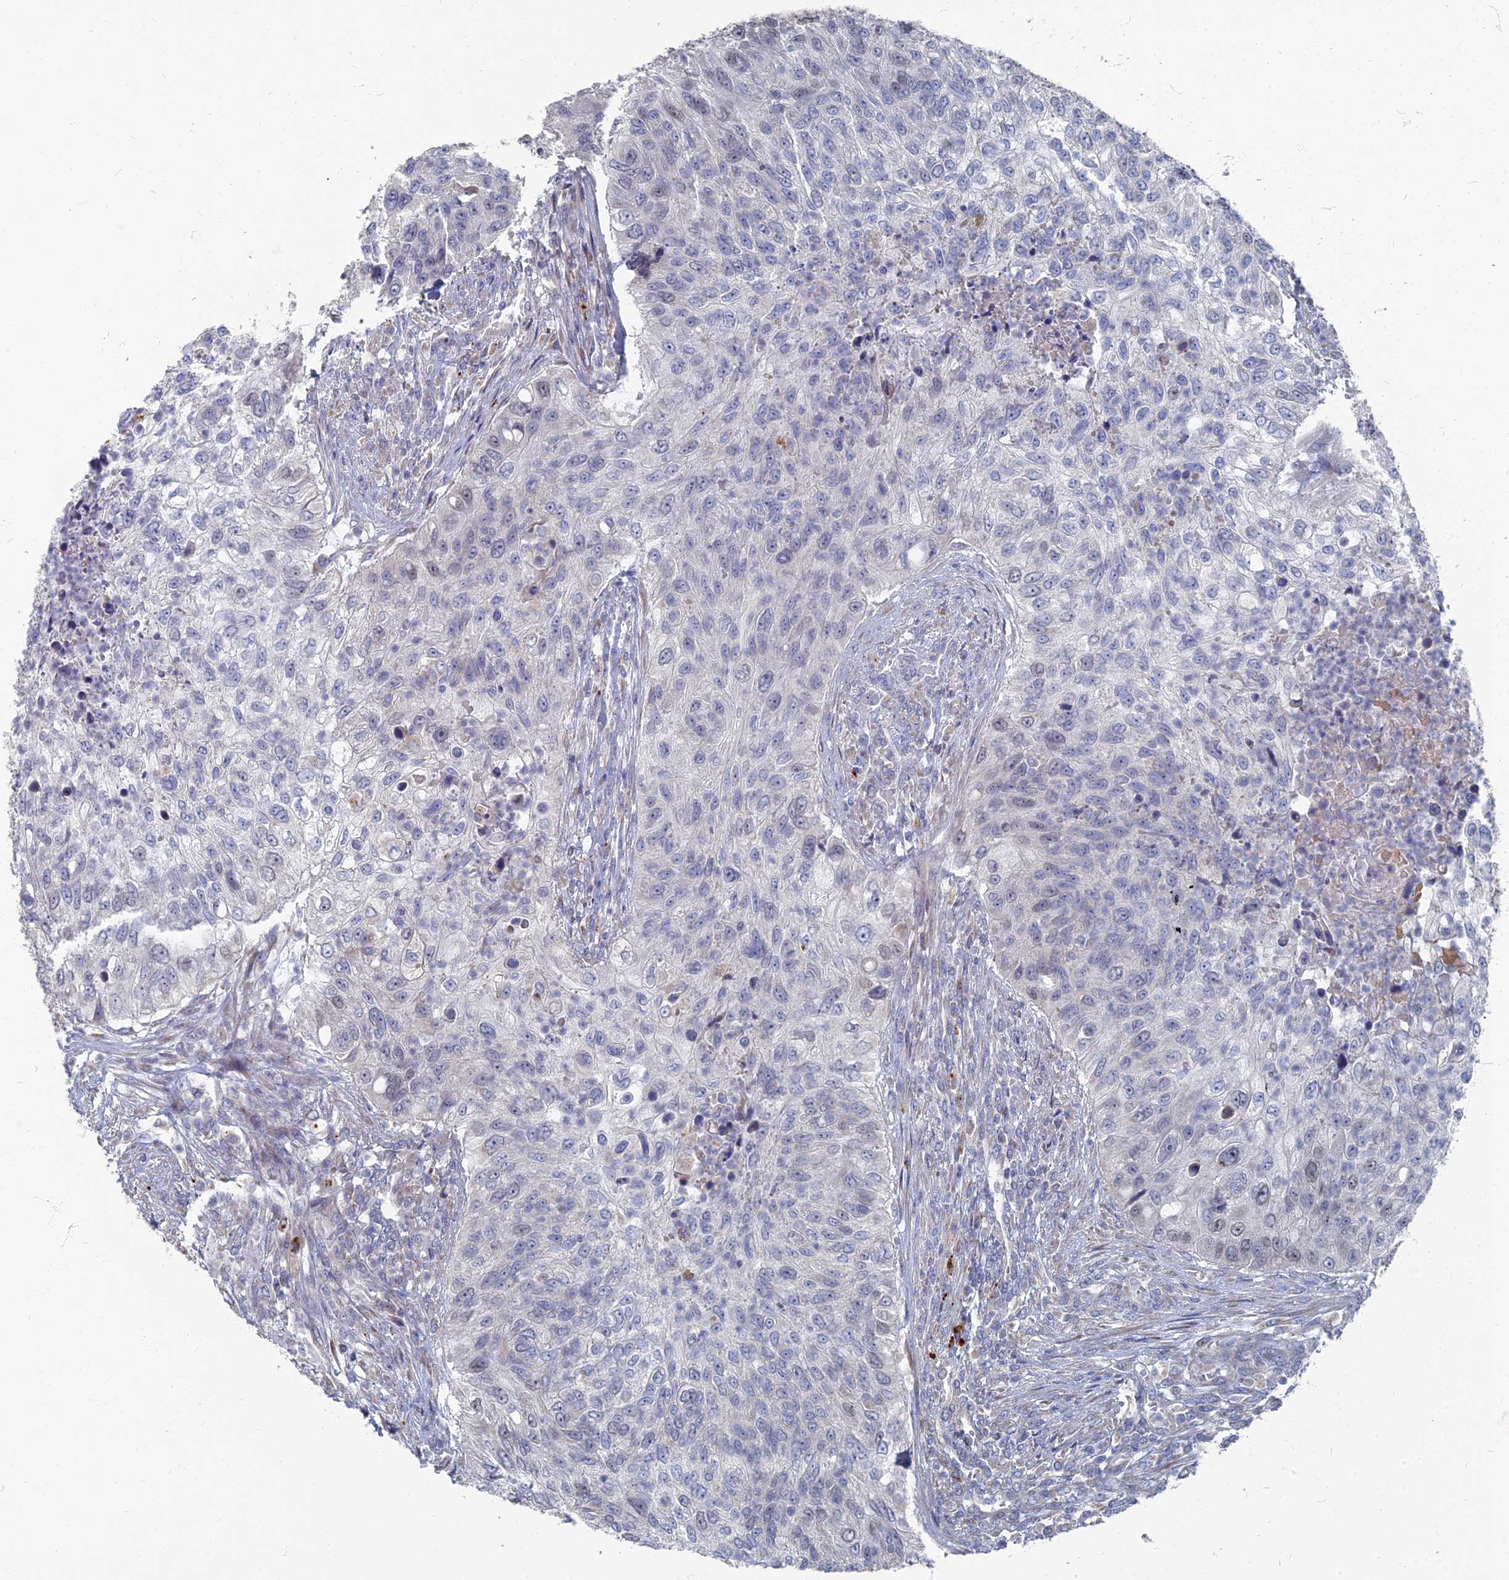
{"staining": {"intensity": "negative", "quantity": "none", "location": "none"}, "tissue": "urothelial cancer", "cell_type": "Tumor cells", "image_type": "cancer", "snomed": [{"axis": "morphology", "description": "Urothelial carcinoma, High grade"}, {"axis": "topography", "description": "Urinary bladder"}], "caption": "IHC of human urothelial cancer reveals no staining in tumor cells. Nuclei are stained in blue.", "gene": "TMEM128", "patient": {"sex": "female", "age": 60}}